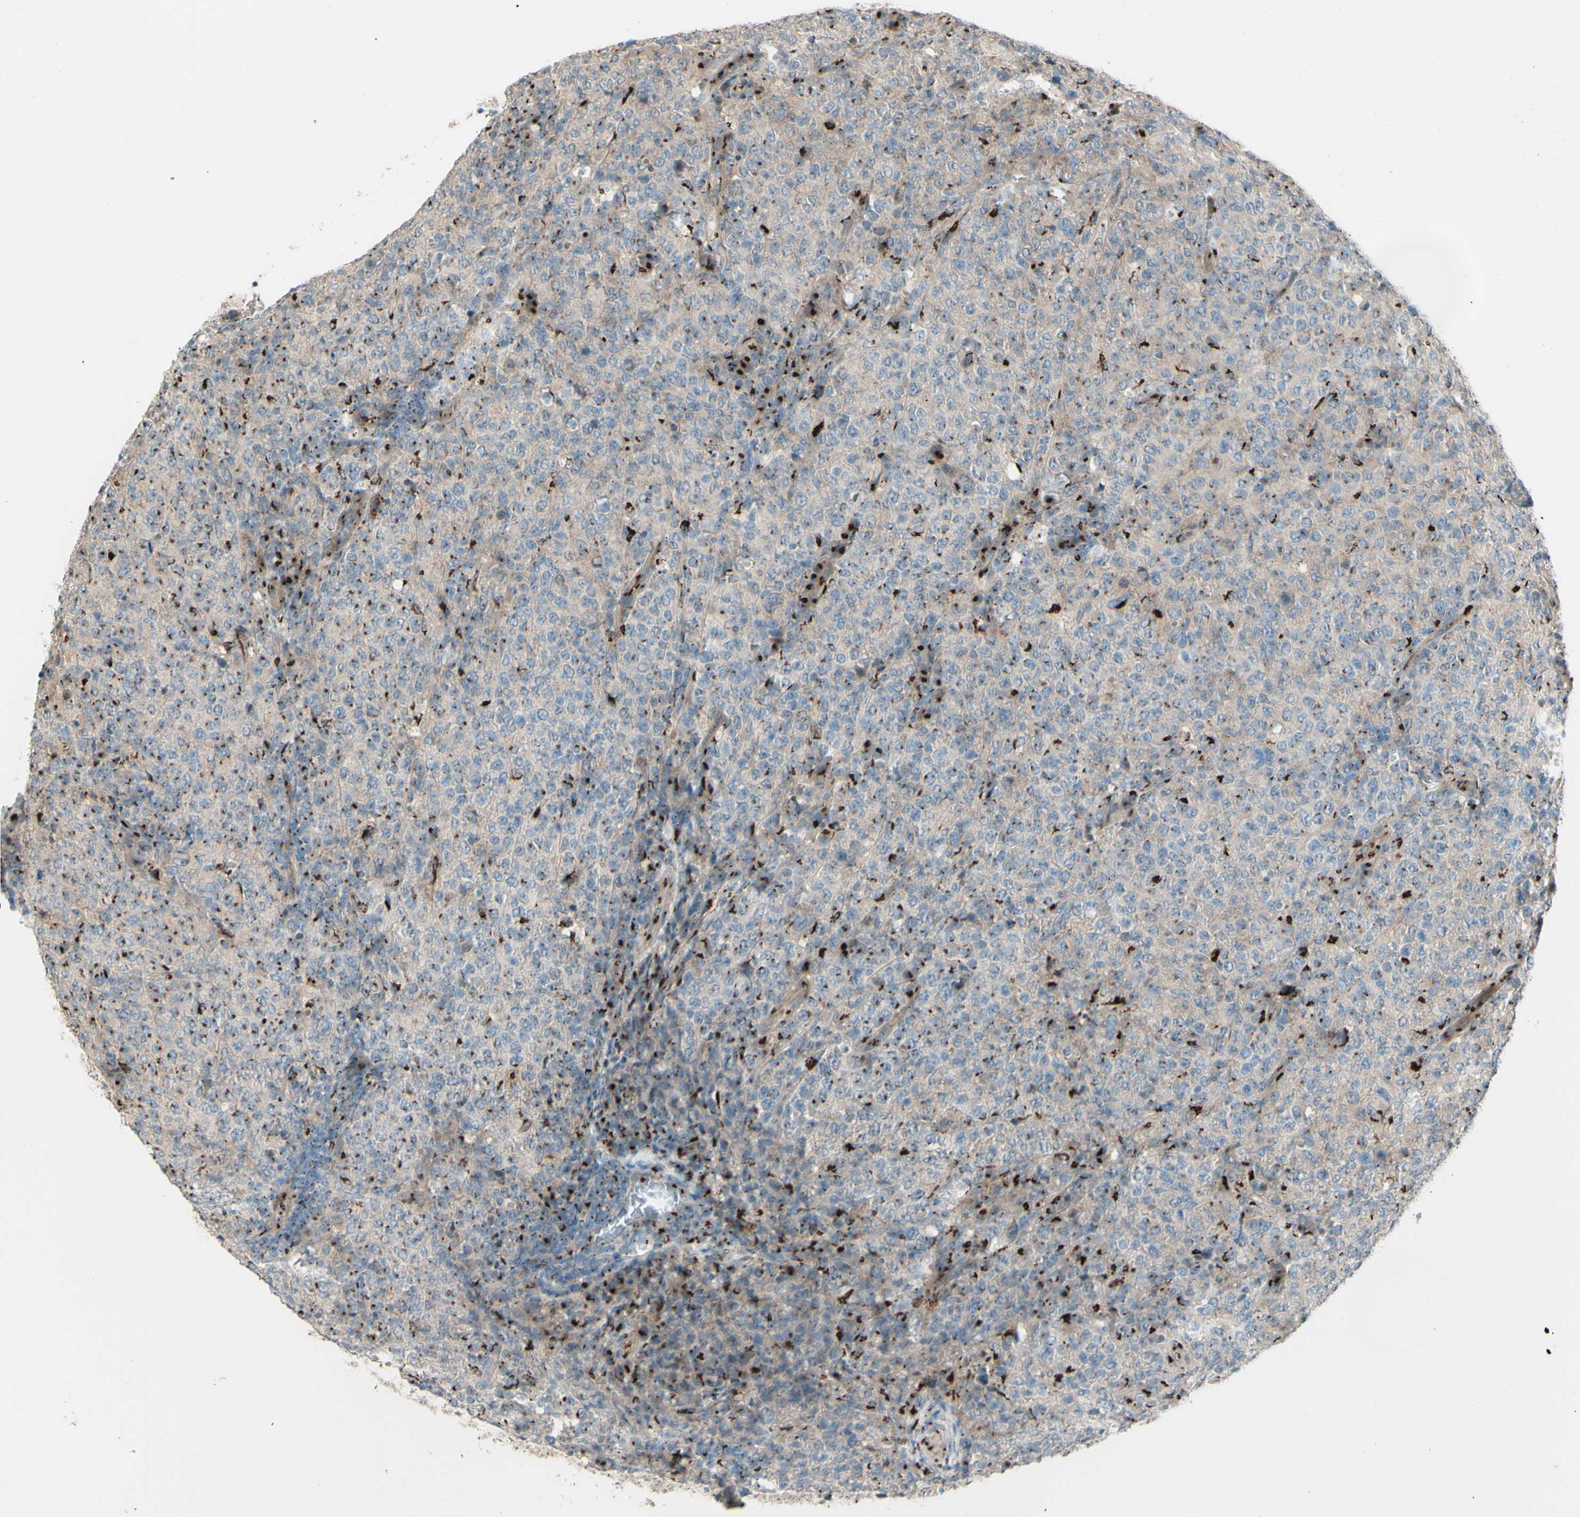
{"staining": {"intensity": "moderate", "quantity": ">75%", "location": "cytoplasmic/membranous"}, "tissue": "lymphoma", "cell_type": "Tumor cells", "image_type": "cancer", "snomed": [{"axis": "morphology", "description": "Malignant lymphoma, non-Hodgkin's type, High grade"}, {"axis": "topography", "description": "Tonsil"}], "caption": "Lymphoma stained with a brown dye displays moderate cytoplasmic/membranous positive staining in approximately >75% of tumor cells.", "gene": "BPNT2", "patient": {"sex": "female", "age": 36}}